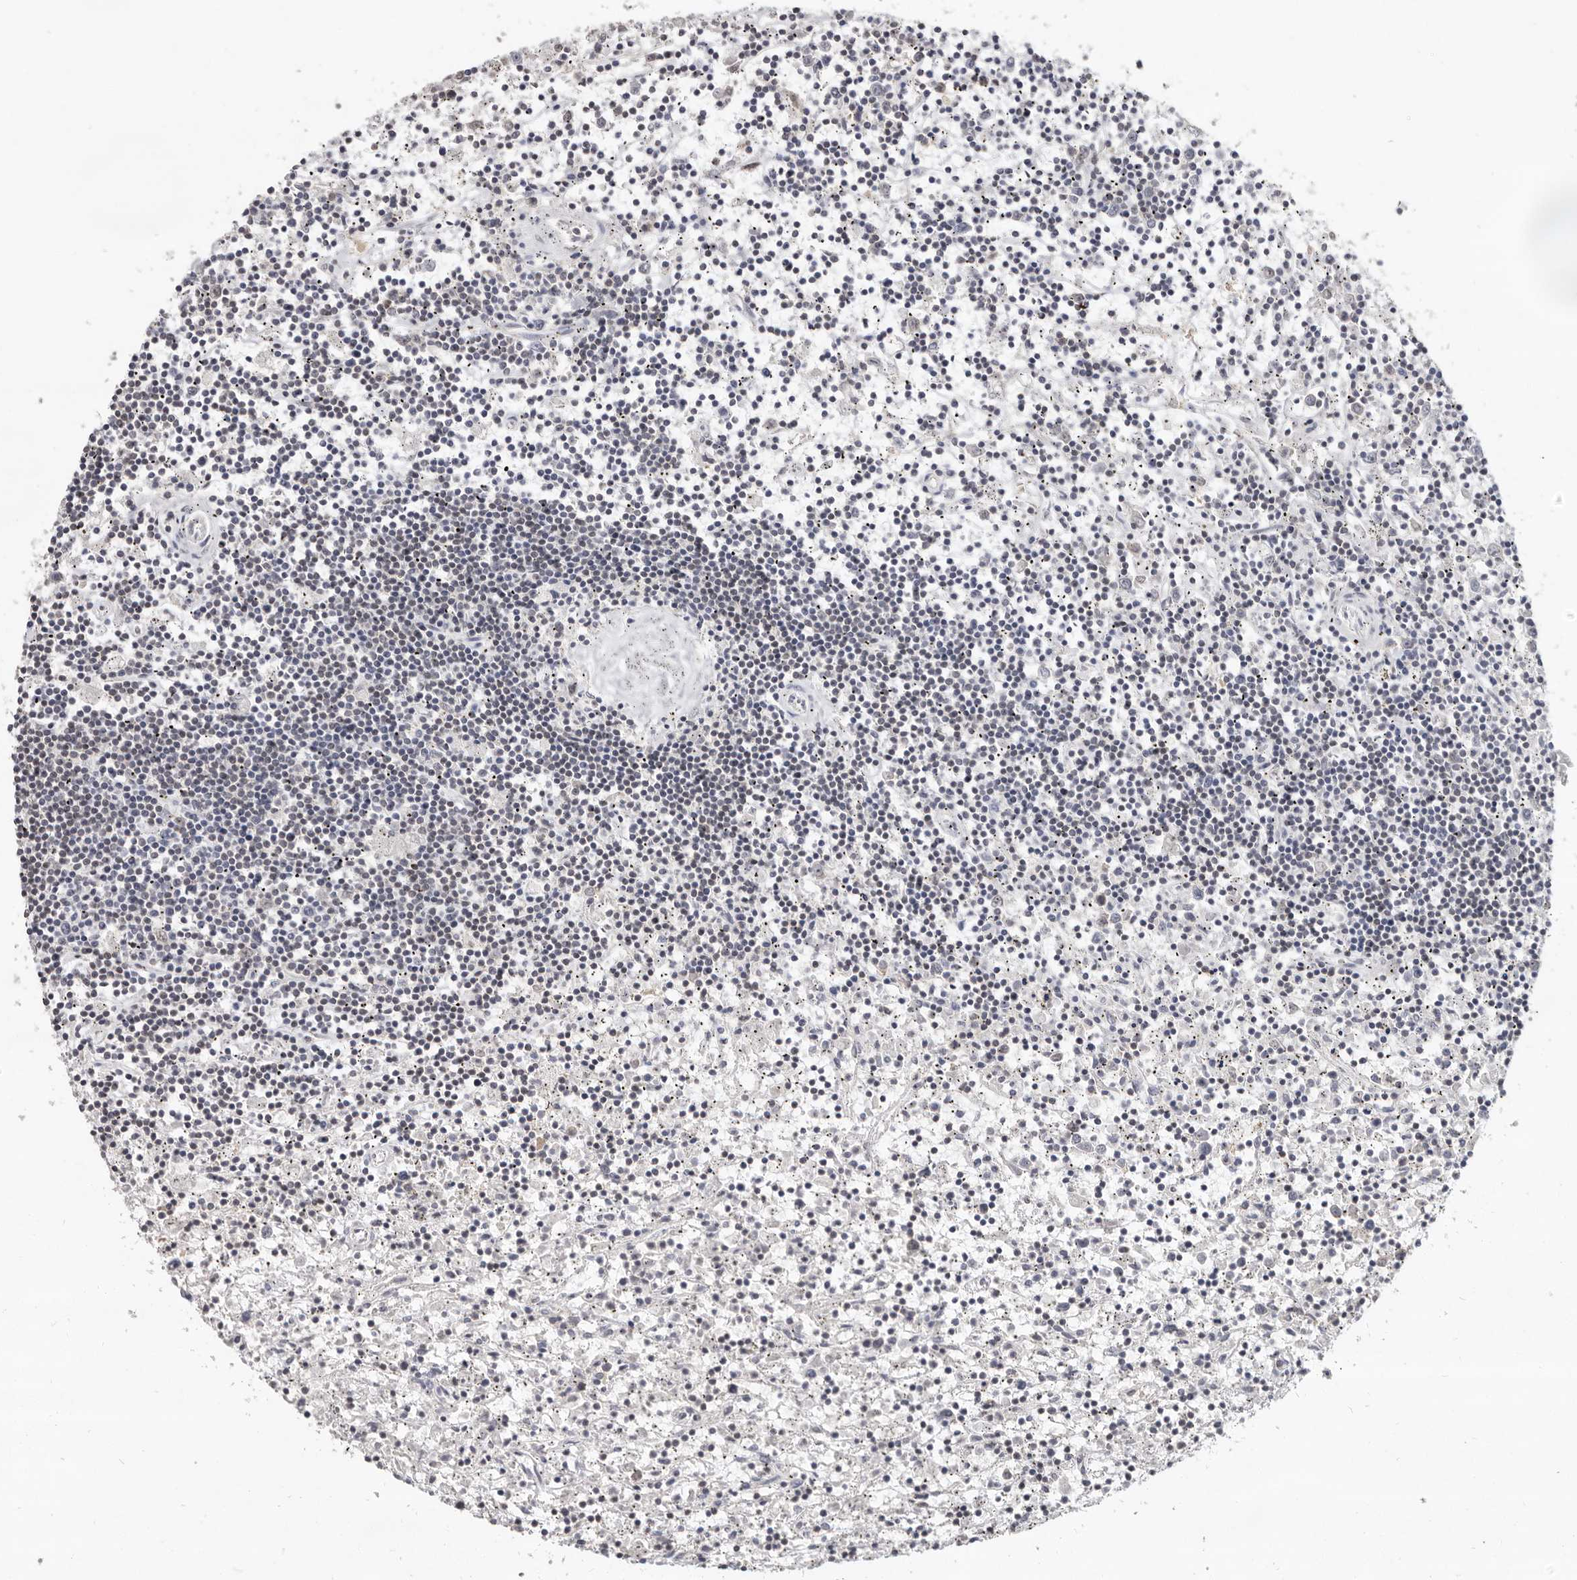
{"staining": {"intensity": "negative", "quantity": "none", "location": "none"}, "tissue": "lymphoma", "cell_type": "Tumor cells", "image_type": "cancer", "snomed": [{"axis": "morphology", "description": "Malignant lymphoma, non-Hodgkin's type, Low grade"}, {"axis": "topography", "description": "Spleen"}], "caption": "Immunohistochemical staining of human lymphoma reveals no significant positivity in tumor cells.", "gene": "LINGO2", "patient": {"sex": "male", "age": 76}}